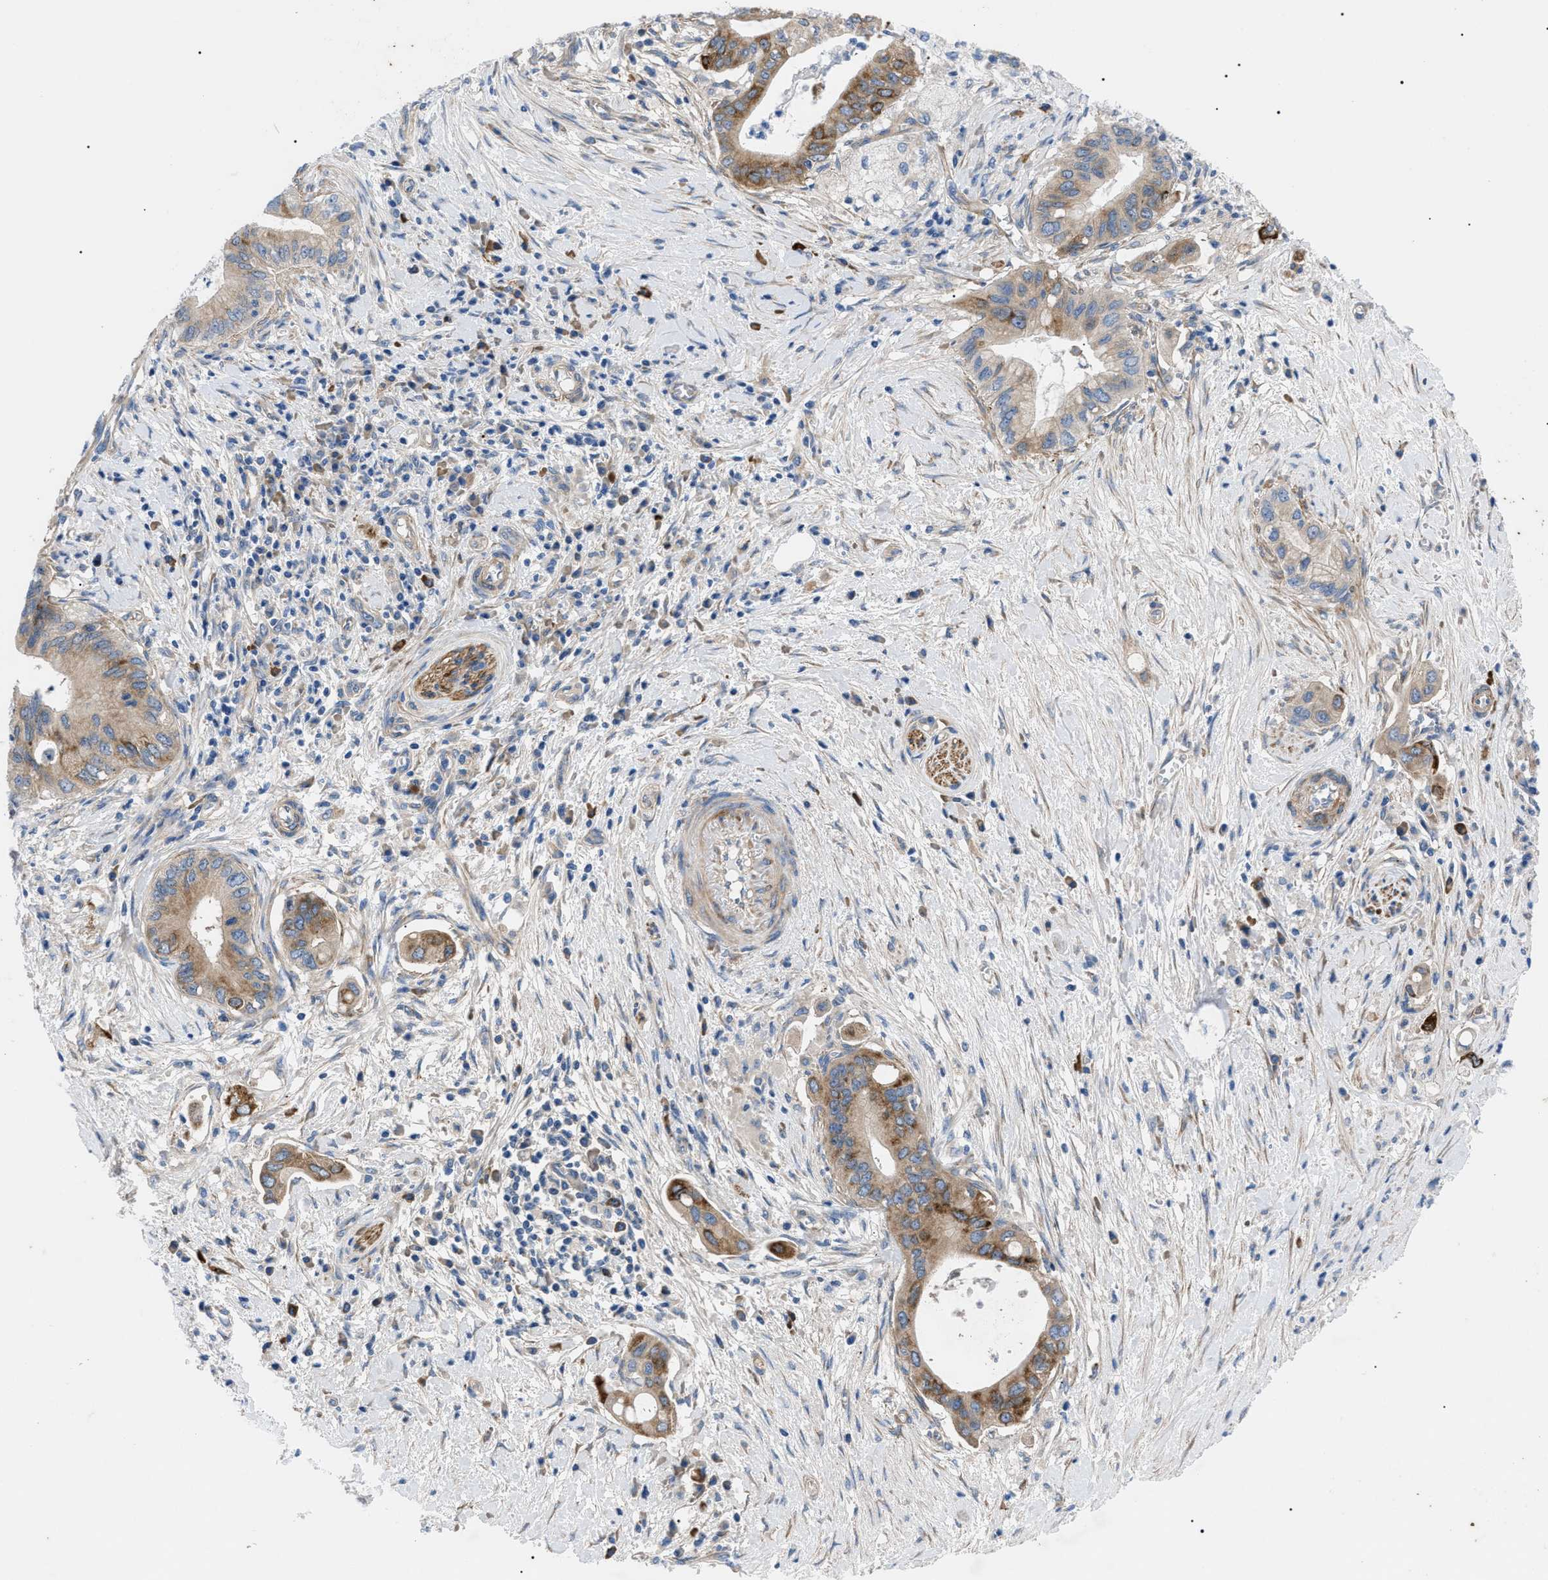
{"staining": {"intensity": "moderate", "quantity": ">75%", "location": "cytoplasmic/membranous"}, "tissue": "pancreatic cancer", "cell_type": "Tumor cells", "image_type": "cancer", "snomed": [{"axis": "morphology", "description": "Adenocarcinoma, NOS"}, {"axis": "topography", "description": "Pancreas"}], "caption": "This image demonstrates immunohistochemistry staining of human adenocarcinoma (pancreatic), with medium moderate cytoplasmic/membranous expression in about >75% of tumor cells.", "gene": "HSPB8", "patient": {"sex": "female", "age": 73}}